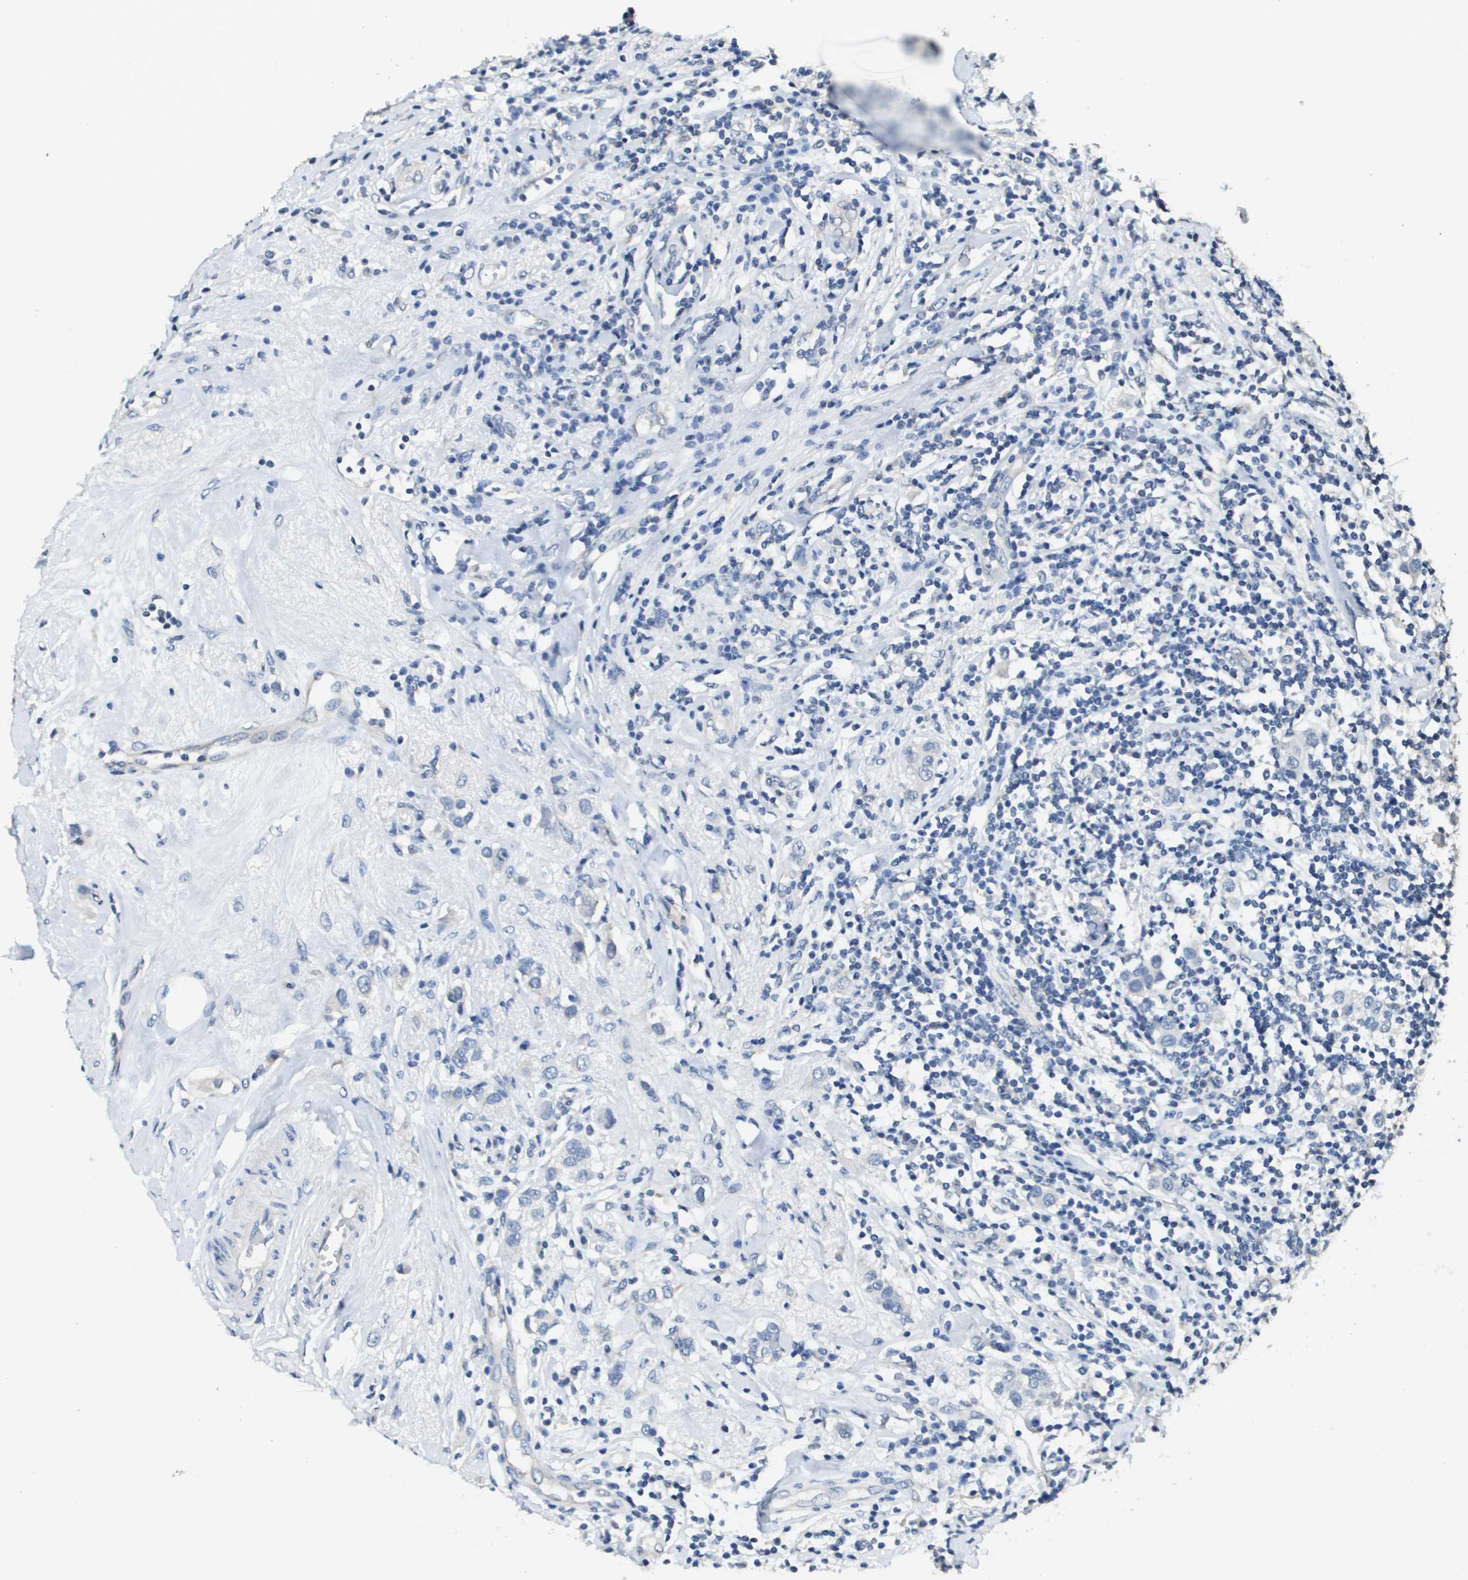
{"staining": {"intensity": "negative", "quantity": "none", "location": "none"}, "tissue": "breast cancer", "cell_type": "Tumor cells", "image_type": "cancer", "snomed": [{"axis": "morphology", "description": "Duct carcinoma"}, {"axis": "topography", "description": "Breast"}], "caption": "Immunohistochemical staining of human breast infiltrating ductal carcinoma demonstrates no significant staining in tumor cells. (Brightfield microscopy of DAB (3,3'-diaminobenzidine) immunohistochemistry (IHC) at high magnification).", "gene": "MT3", "patient": {"sex": "female", "age": 50}}